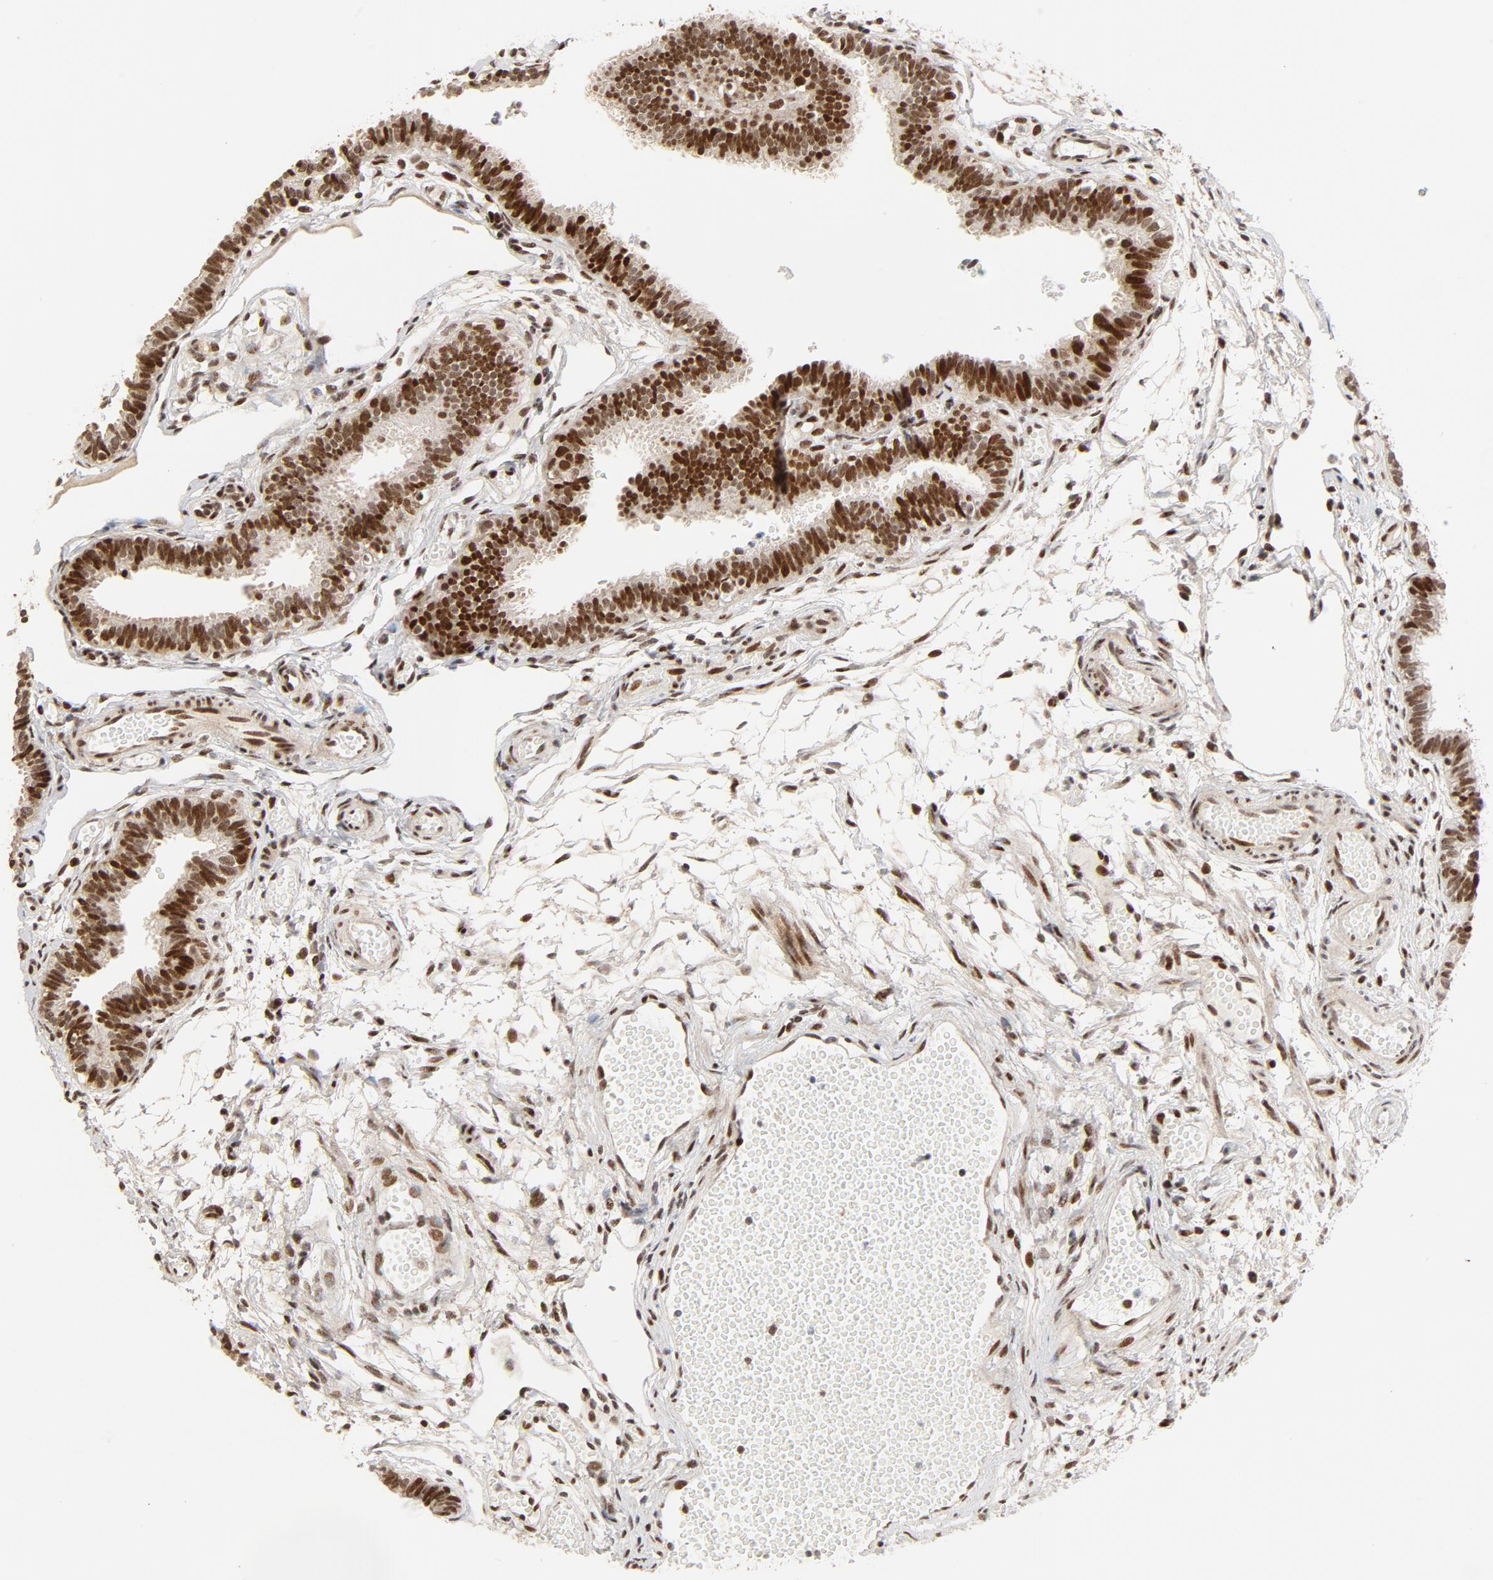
{"staining": {"intensity": "strong", "quantity": ">75%", "location": "nuclear"}, "tissue": "fallopian tube", "cell_type": "Glandular cells", "image_type": "normal", "snomed": [{"axis": "morphology", "description": "Normal tissue, NOS"}, {"axis": "topography", "description": "Fallopian tube"}], "caption": "High-power microscopy captured an immunohistochemistry photomicrograph of normal fallopian tube, revealing strong nuclear expression in about >75% of glandular cells. Immunohistochemistry stains the protein in brown and the nuclei are stained blue.", "gene": "GTF2I", "patient": {"sex": "female", "age": 29}}